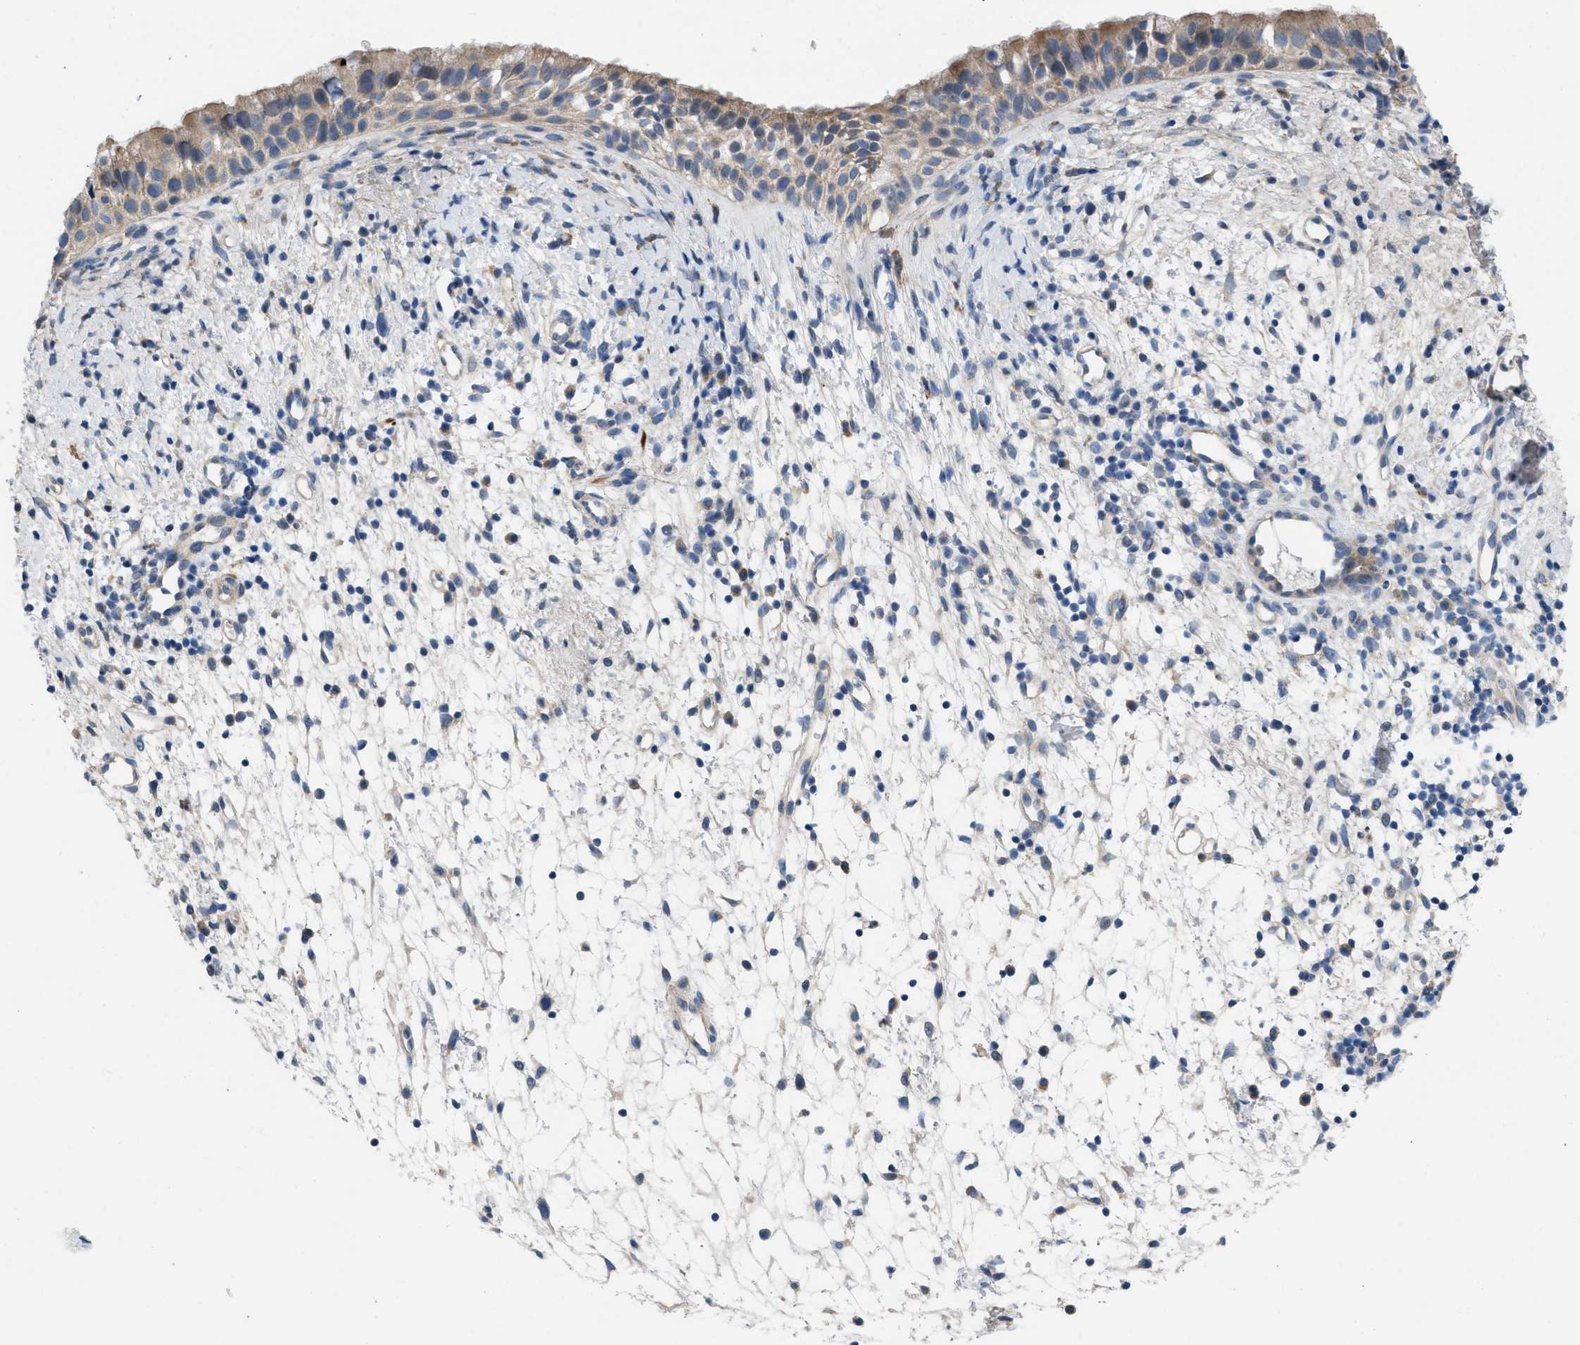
{"staining": {"intensity": "moderate", "quantity": ">75%", "location": "cytoplasmic/membranous"}, "tissue": "nasopharynx", "cell_type": "Respiratory epithelial cells", "image_type": "normal", "snomed": [{"axis": "morphology", "description": "Normal tissue, NOS"}, {"axis": "topography", "description": "Nasopharynx"}], "caption": "IHC image of normal human nasopharynx stained for a protein (brown), which displays medium levels of moderate cytoplasmic/membranous expression in about >75% of respiratory epithelial cells.", "gene": "PLPPR5", "patient": {"sex": "male", "age": 22}}